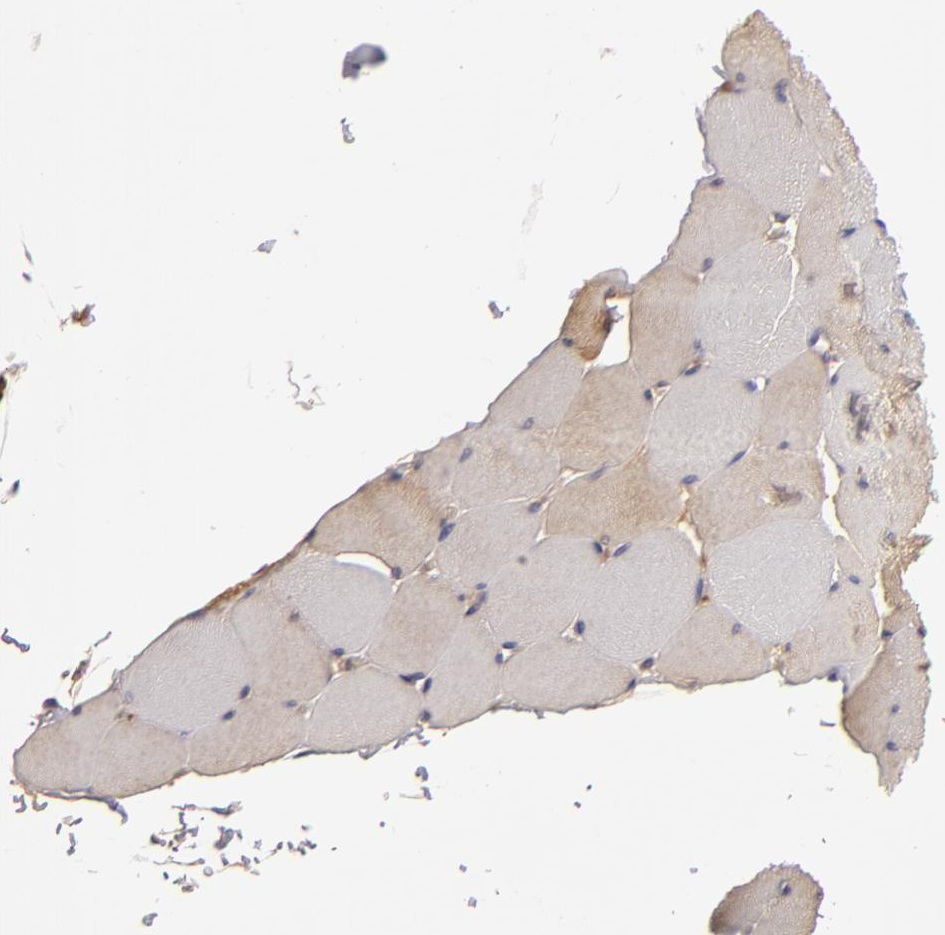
{"staining": {"intensity": "negative", "quantity": "none", "location": "none"}, "tissue": "skeletal muscle", "cell_type": "Myocytes", "image_type": "normal", "snomed": [{"axis": "morphology", "description": "Normal tissue, NOS"}, {"axis": "topography", "description": "Skeletal muscle"}], "caption": "This histopathology image is of normal skeletal muscle stained with immunohistochemistry (IHC) to label a protein in brown with the nuclei are counter-stained blue. There is no positivity in myocytes.", "gene": "CFB", "patient": {"sex": "male", "age": 62}}